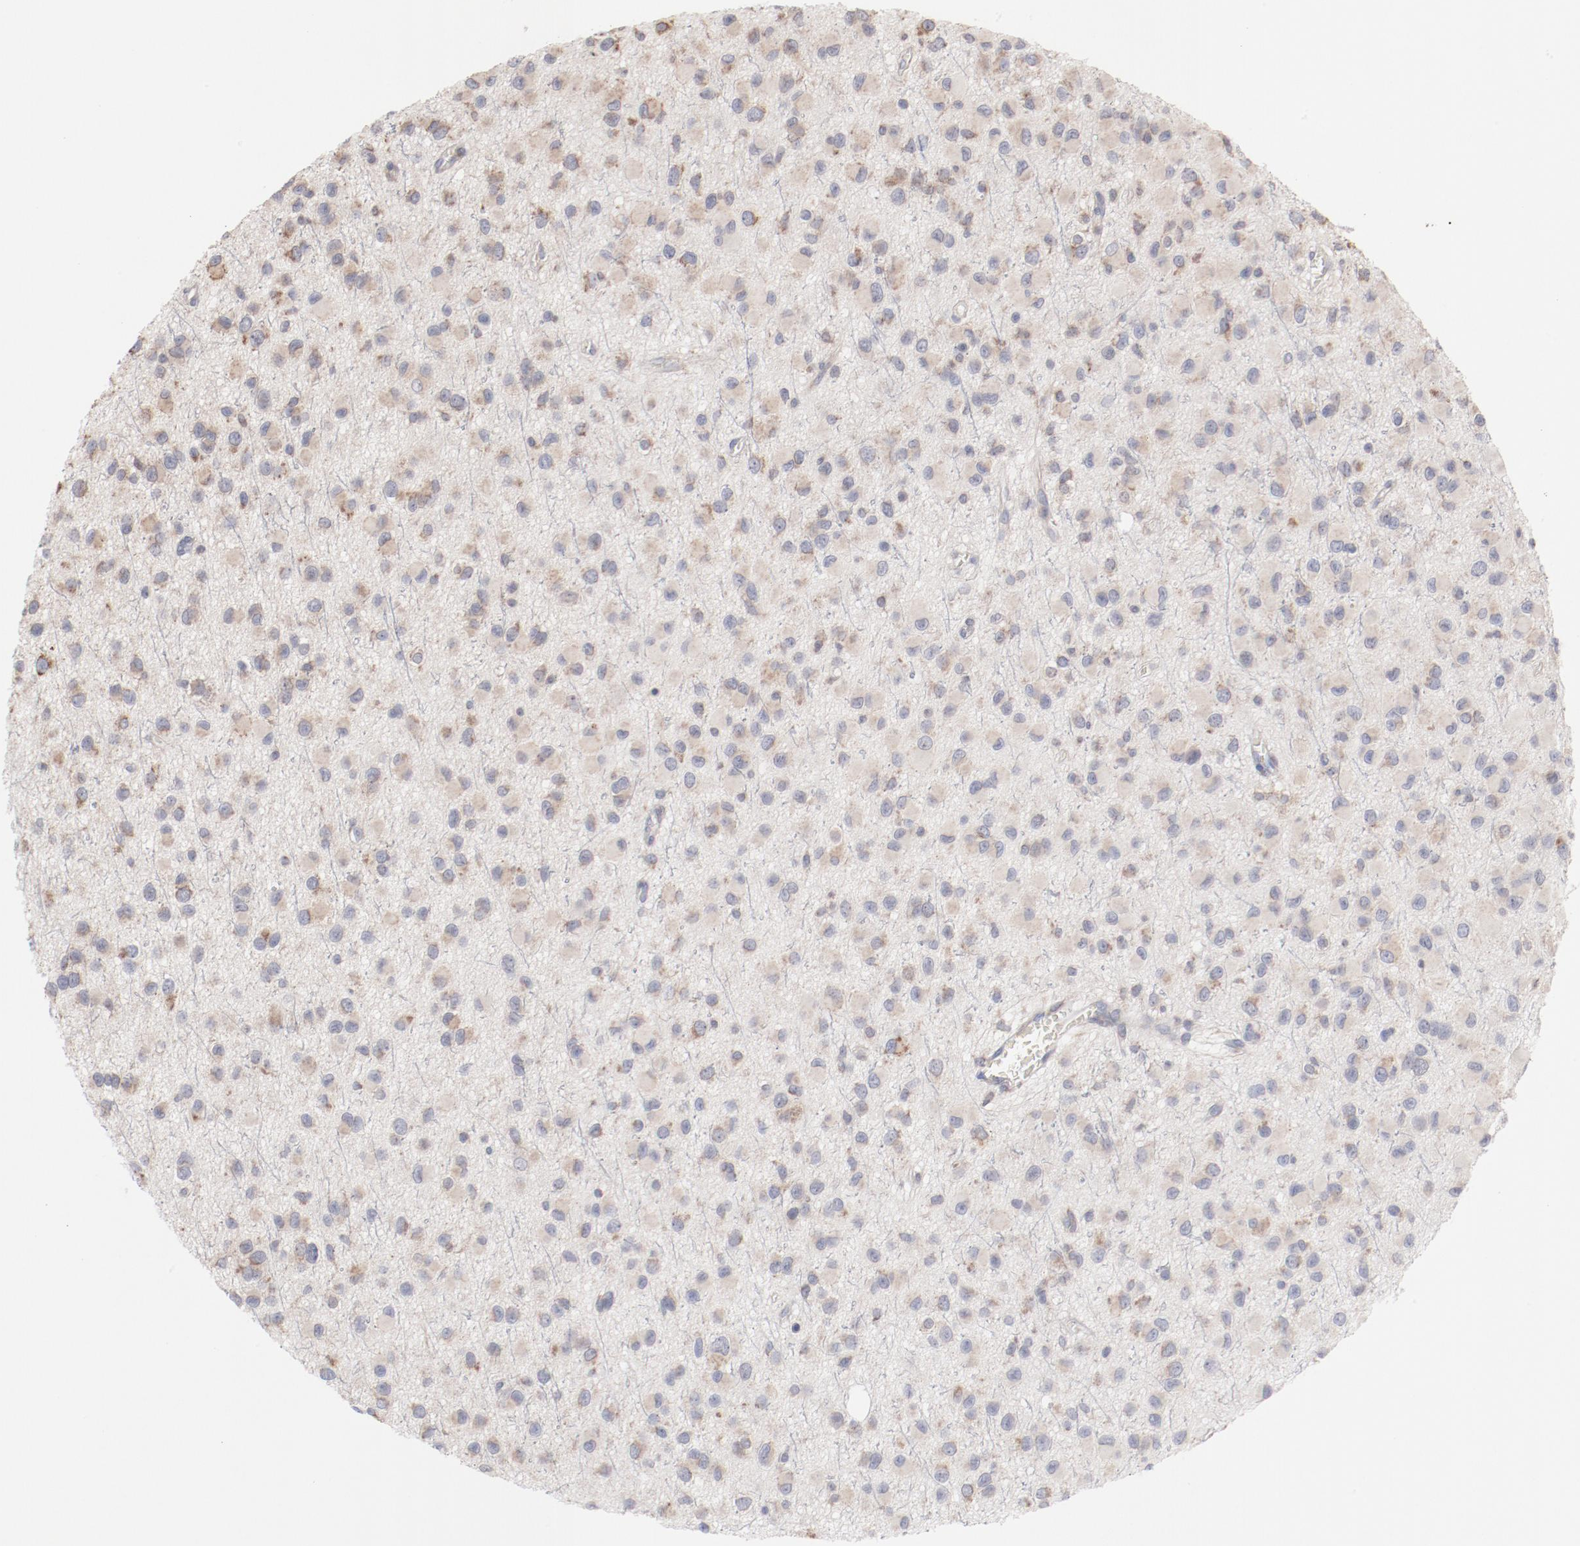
{"staining": {"intensity": "weak", "quantity": ">75%", "location": "cytoplasmic/membranous"}, "tissue": "glioma", "cell_type": "Tumor cells", "image_type": "cancer", "snomed": [{"axis": "morphology", "description": "Glioma, malignant, Low grade"}, {"axis": "topography", "description": "Brain"}], "caption": "Protein expression analysis of low-grade glioma (malignant) displays weak cytoplasmic/membranous positivity in approximately >75% of tumor cells. (Stains: DAB (3,3'-diaminobenzidine) in brown, nuclei in blue, Microscopy: brightfield microscopy at high magnification).", "gene": "PPFIBP2", "patient": {"sex": "male", "age": 42}}